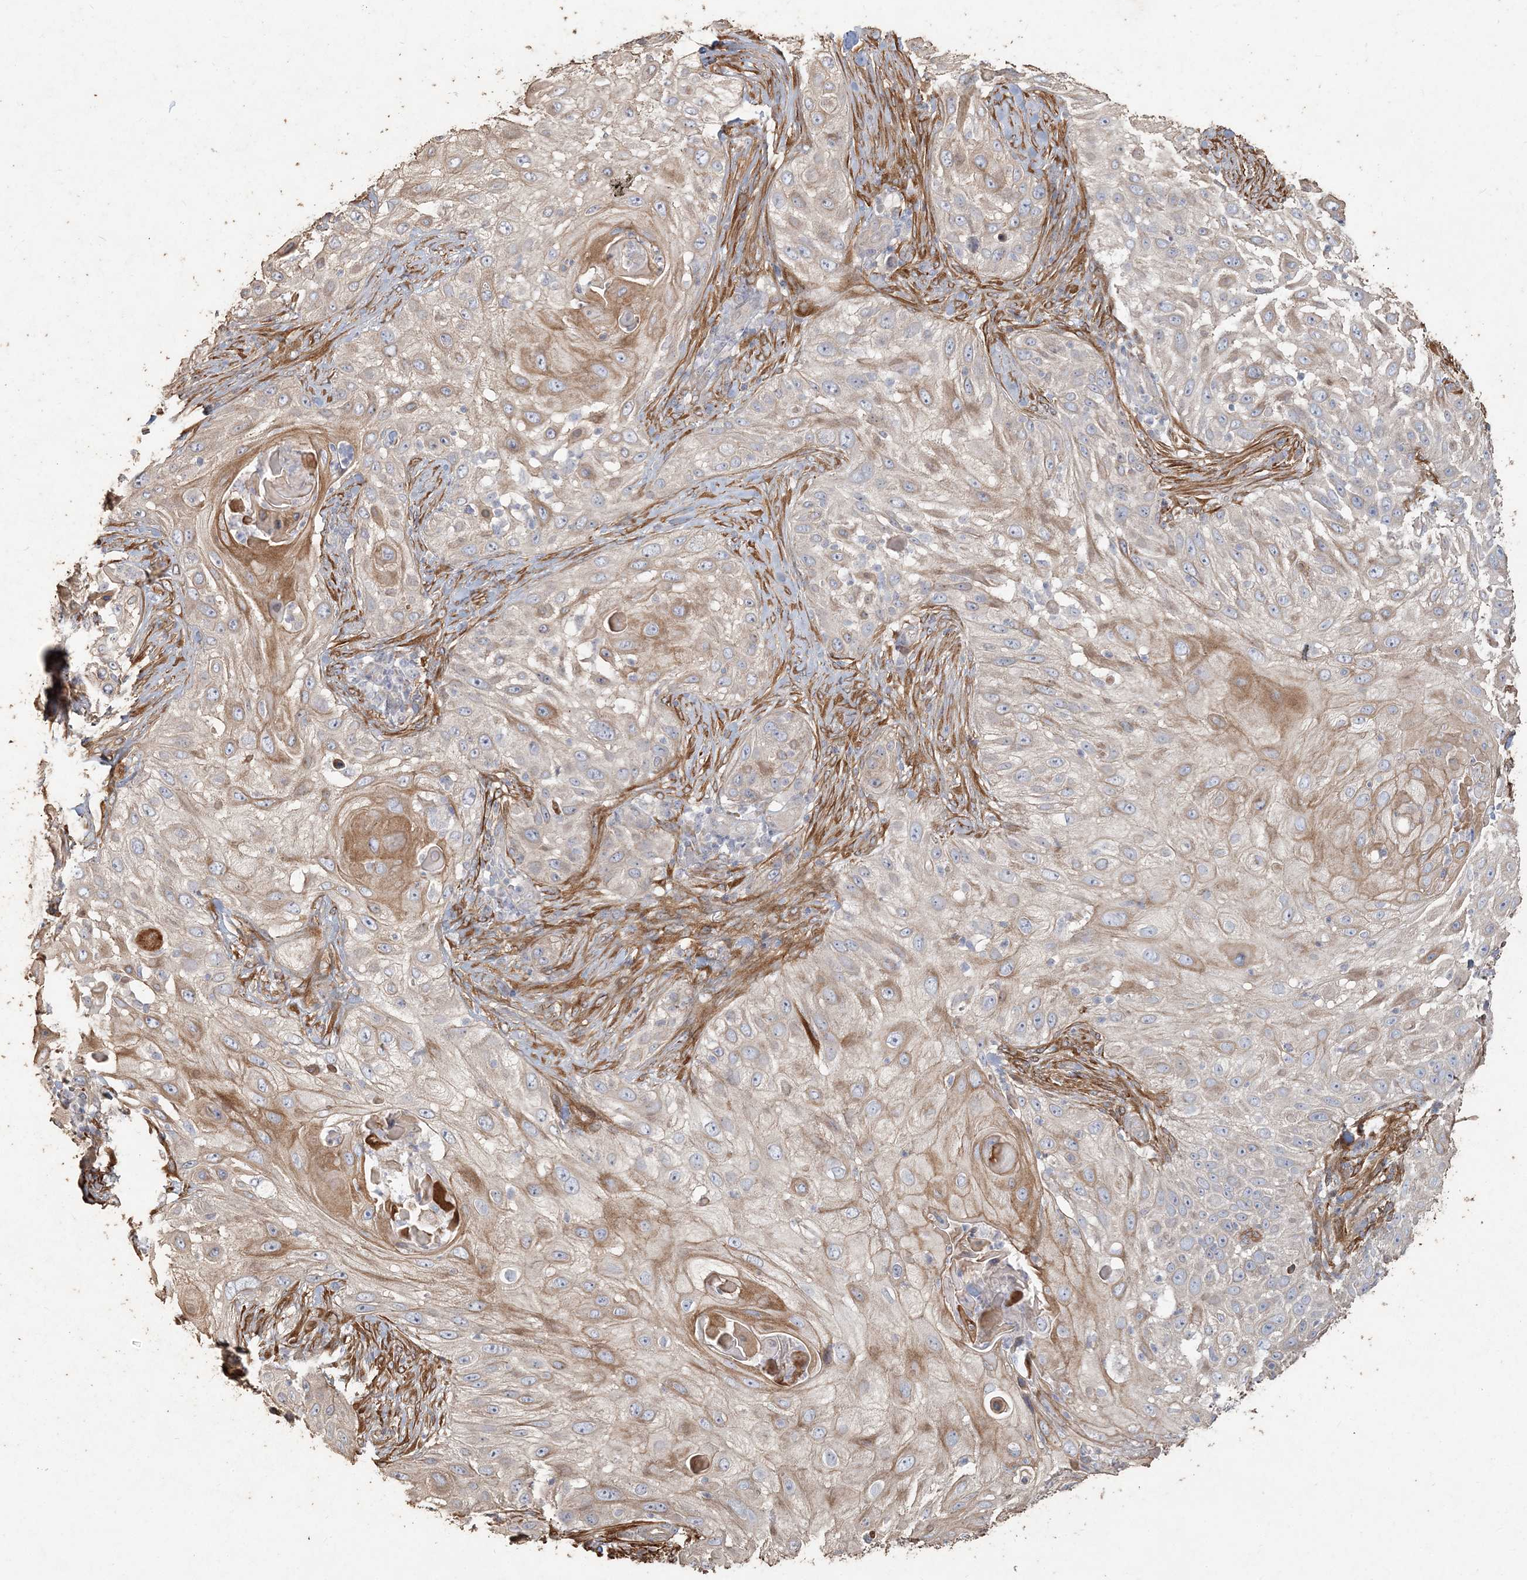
{"staining": {"intensity": "moderate", "quantity": "<25%", "location": "cytoplasmic/membranous"}, "tissue": "skin cancer", "cell_type": "Tumor cells", "image_type": "cancer", "snomed": [{"axis": "morphology", "description": "Squamous cell carcinoma, NOS"}, {"axis": "topography", "description": "Skin"}], "caption": "Skin squamous cell carcinoma was stained to show a protein in brown. There is low levels of moderate cytoplasmic/membranous expression in about <25% of tumor cells.", "gene": "RNF145", "patient": {"sex": "female", "age": 44}}